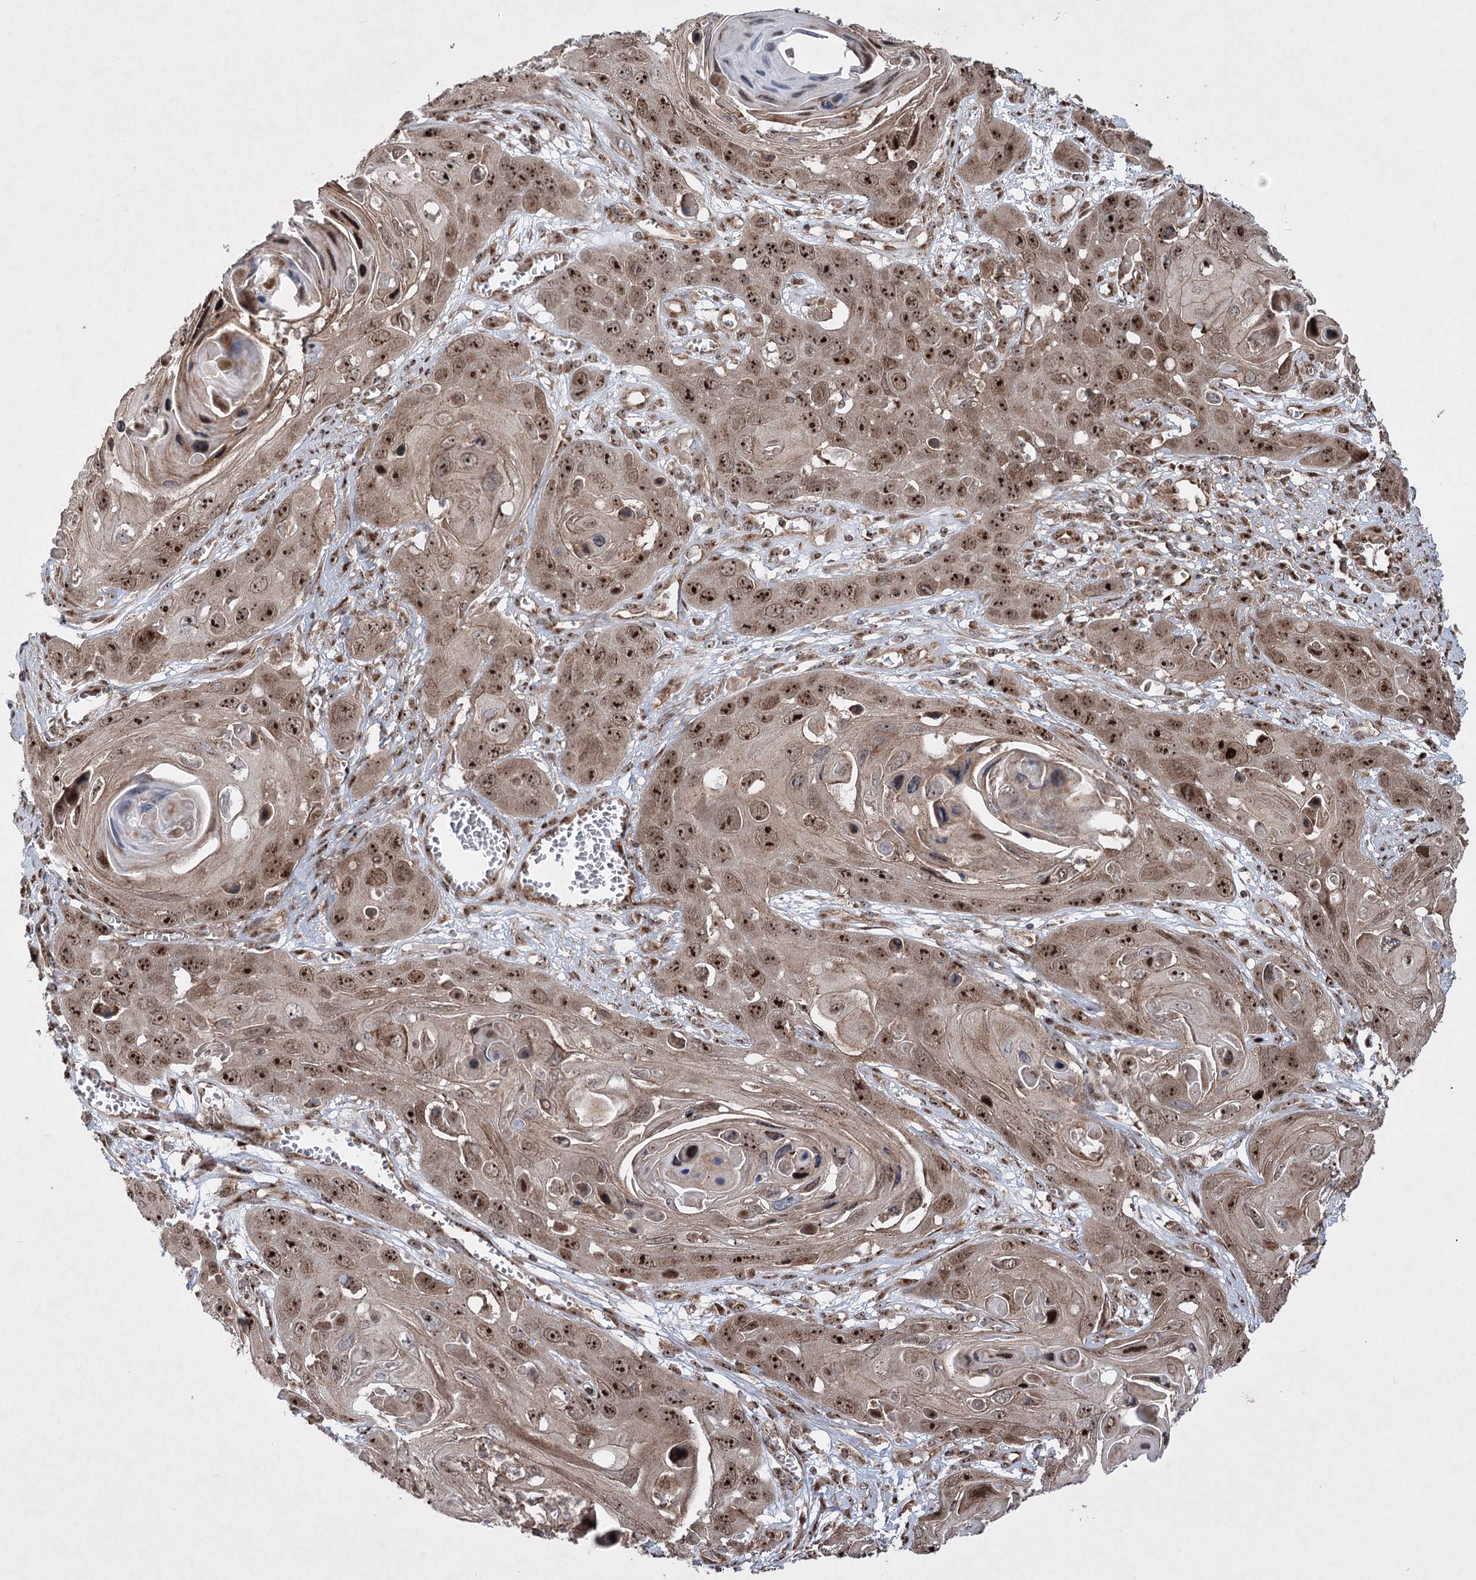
{"staining": {"intensity": "strong", "quantity": ">75%", "location": "nuclear"}, "tissue": "skin cancer", "cell_type": "Tumor cells", "image_type": "cancer", "snomed": [{"axis": "morphology", "description": "Squamous cell carcinoma, NOS"}, {"axis": "topography", "description": "Skin"}], "caption": "Protein staining demonstrates strong nuclear staining in approximately >75% of tumor cells in skin cancer.", "gene": "SERINC5", "patient": {"sex": "male", "age": 55}}